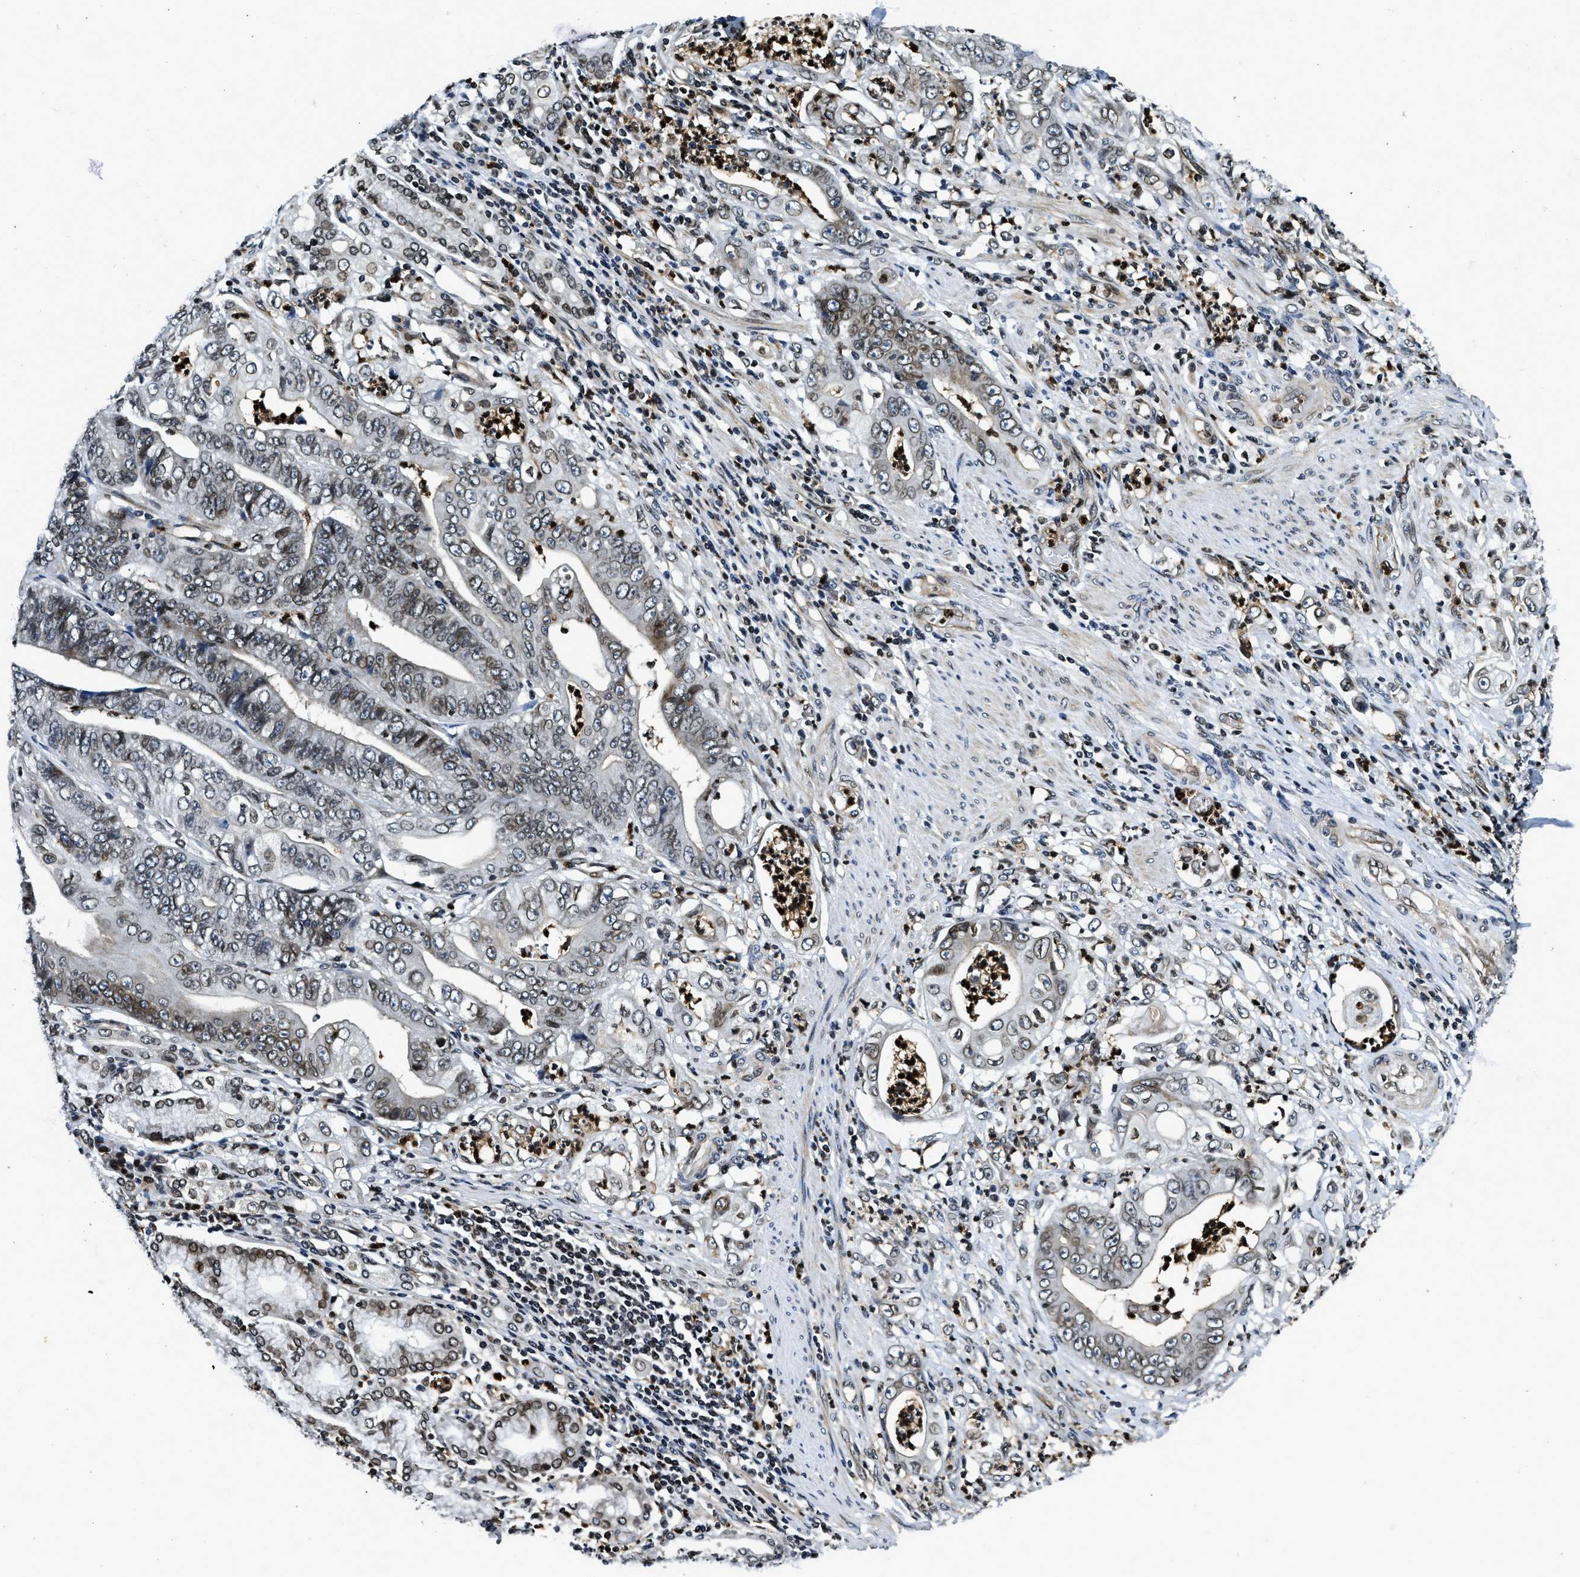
{"staining": {"intensity": "weak", "quantity": ">75%", "location": "nuclear"}, "tissue": "stomach cancer", "cell_type": "Tumor cells", "image_type": "cancer", "snomed": [{"axis": "morphology", "description": "Adenocarcinoma, NOS"}, {"axis": "topography", "description": "Stomach"}], "caption": "Stomach cancer was stained to show a protein in brown. There is low levels of weak nuclear expression in approximately >75% of tumor cells.", "gene": "ZC3HC1", "patient": {"sex": "female", "age": 73}}